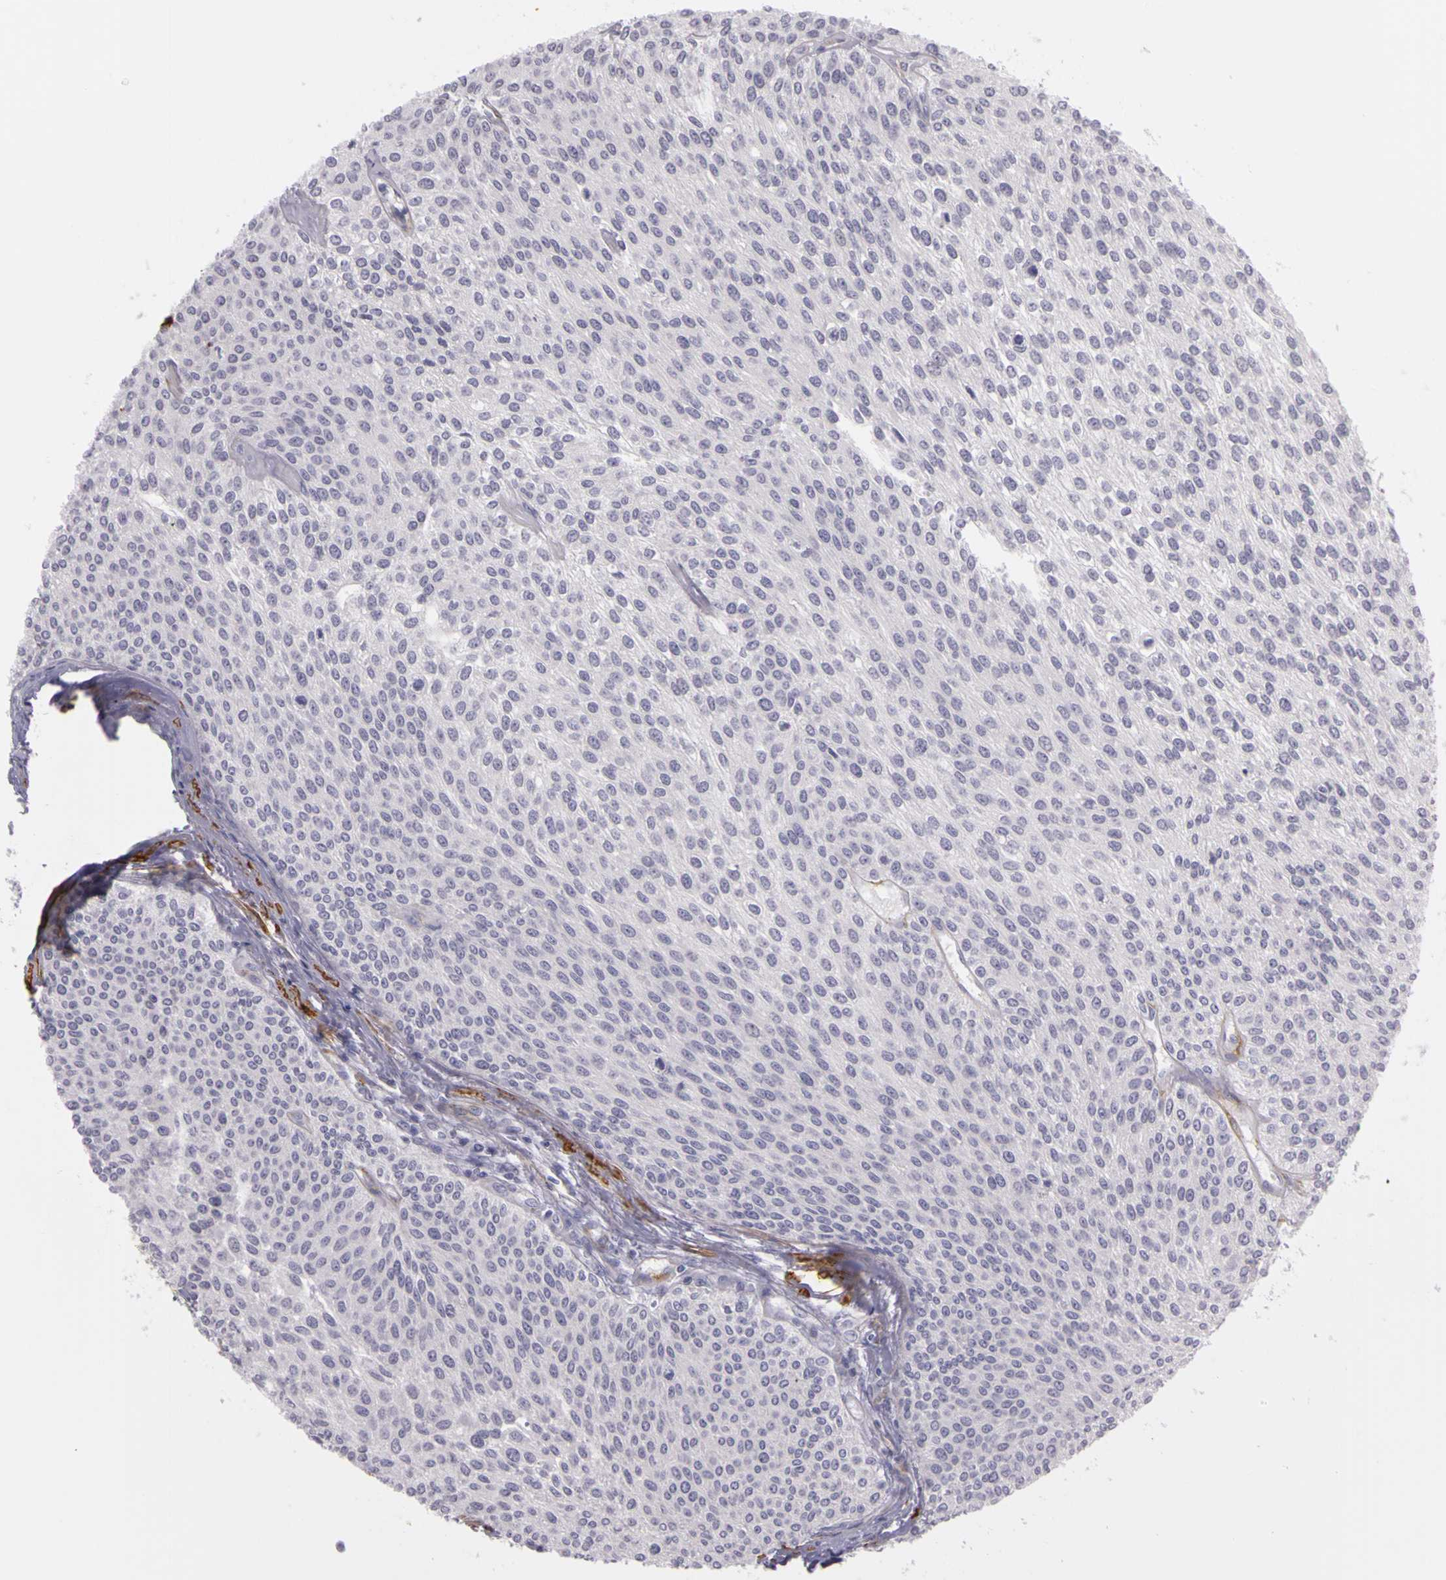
{"staining": {"intensity": "negative", "quantity": "none", "location": "none"}, "tissue": "urothelial cancer", "cell_type": "Tumor cells", "image_type": "cancer", "snomed": [{"axis": "morphology", "description": "Urothelial carcinoma, Low grade"}, {"axis": "topography", "description": "Urinary bladder"}], "caption": "DAB (3,3'-diaminobenzidine) immunohistochemical staining of human low-grade urothelial carcinoma reveals no significant expression in tumor cells.", "gene": "CNTN2", "patient": {"sex": "female", "age": 73}}